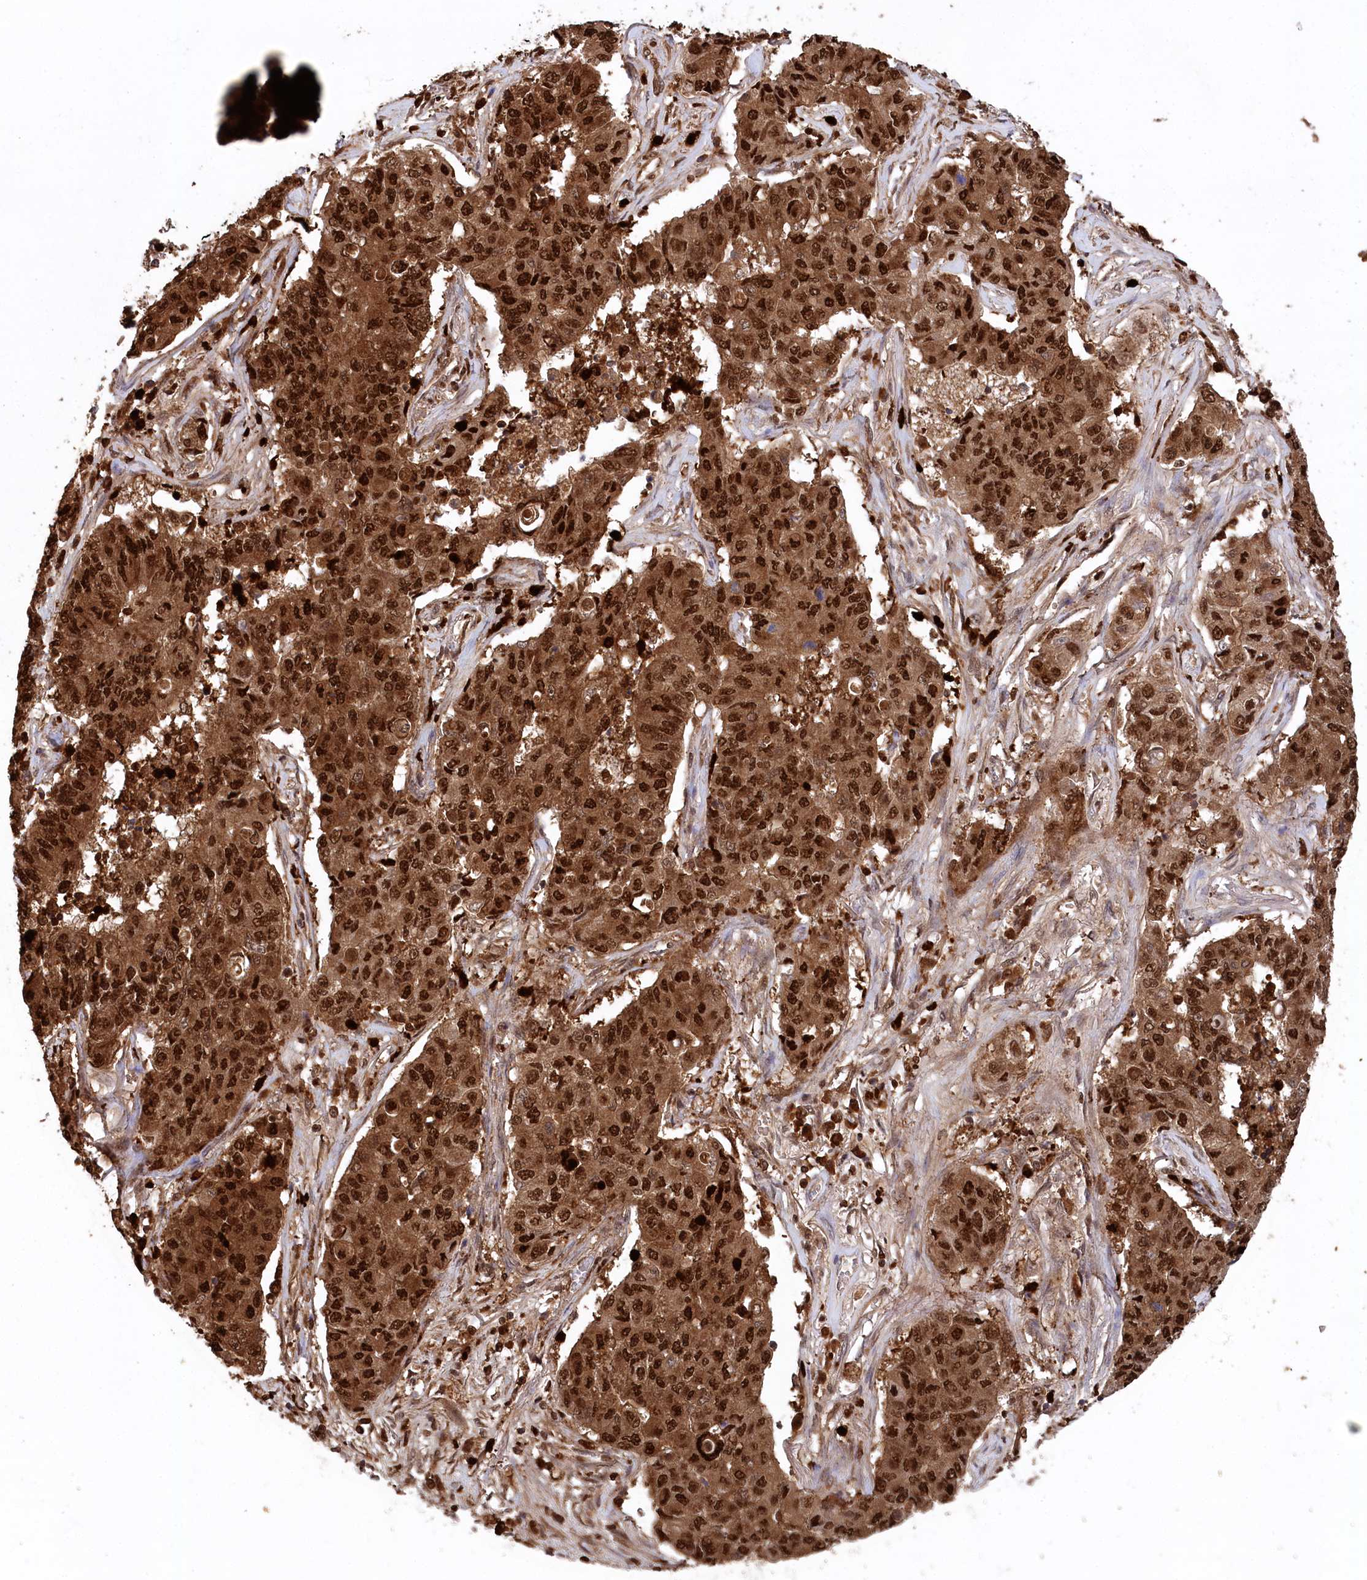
{"staining": {"intensity": "strong", "quantity": ">75%", "location": "cytoplasmic/membranous,nuclear"}, "tissue": "lung cancer", "cell_type": "Tumor cells", "image_type": "cancer", "snomed": [{"axis": "morphology", "description": "Squamous cell carcinoma, NOS"}, {"axis": "topography", "description": "Lung"}], "caption": "Protein expression analysis of squamous cell carcinoma (lung) reveals strong cytoplasmic/membranous and nuclear positivity in approximately >75% of tumor cells.", "gene": "LSG1", "patient": {"sex": "male", "age": 74}}